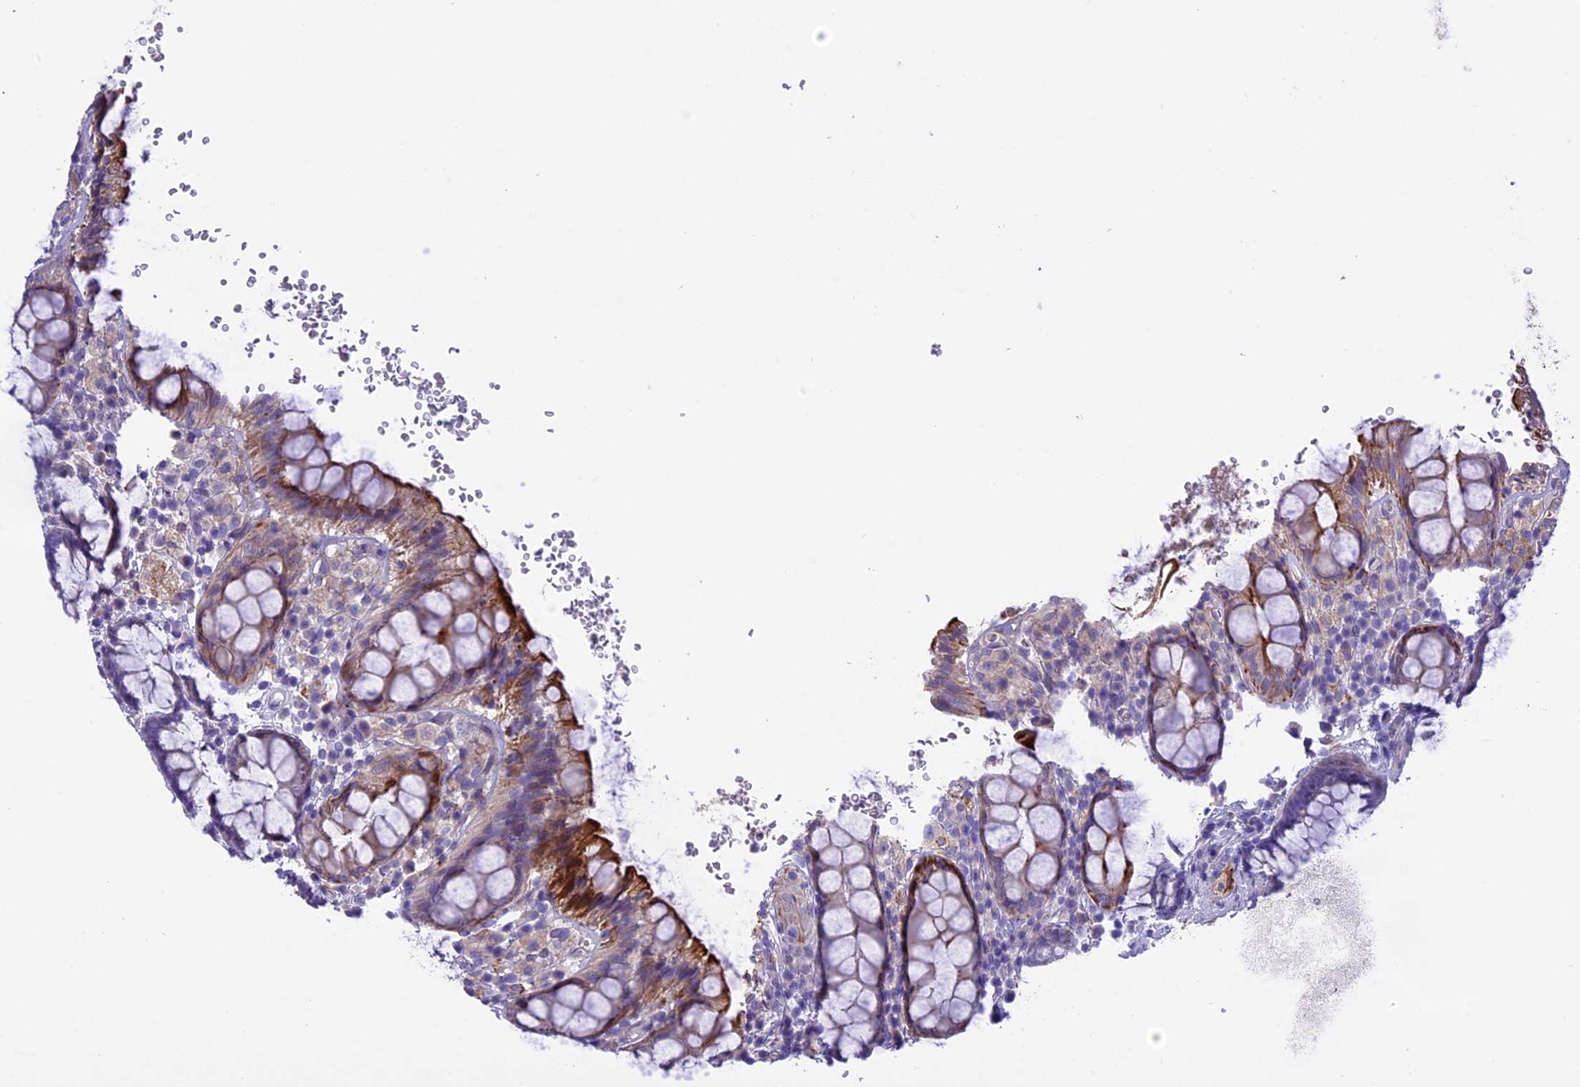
{"staining": {"intensity": "strong", "quantity": "25%-75%", "location": "cytoplasmic/membranous"}, "tissue": "rectum", "cell_type": "Glandular cells", "image_type": "normal", "snomed": [{"axis": "morphology", "description": "Normal tissue, NOS"}, {"axis": "topography", "description": "Rectum"}], "caption": "DAB (3,3'-diaminobenzidine) immunohistochemical staining of benign human rectum shows strong cytoplasmic/membranous protein staining in approximately 25%-75% of glandular cells.", "gene": "NOD2", "patient": {"sex": "male", "age": 83}}